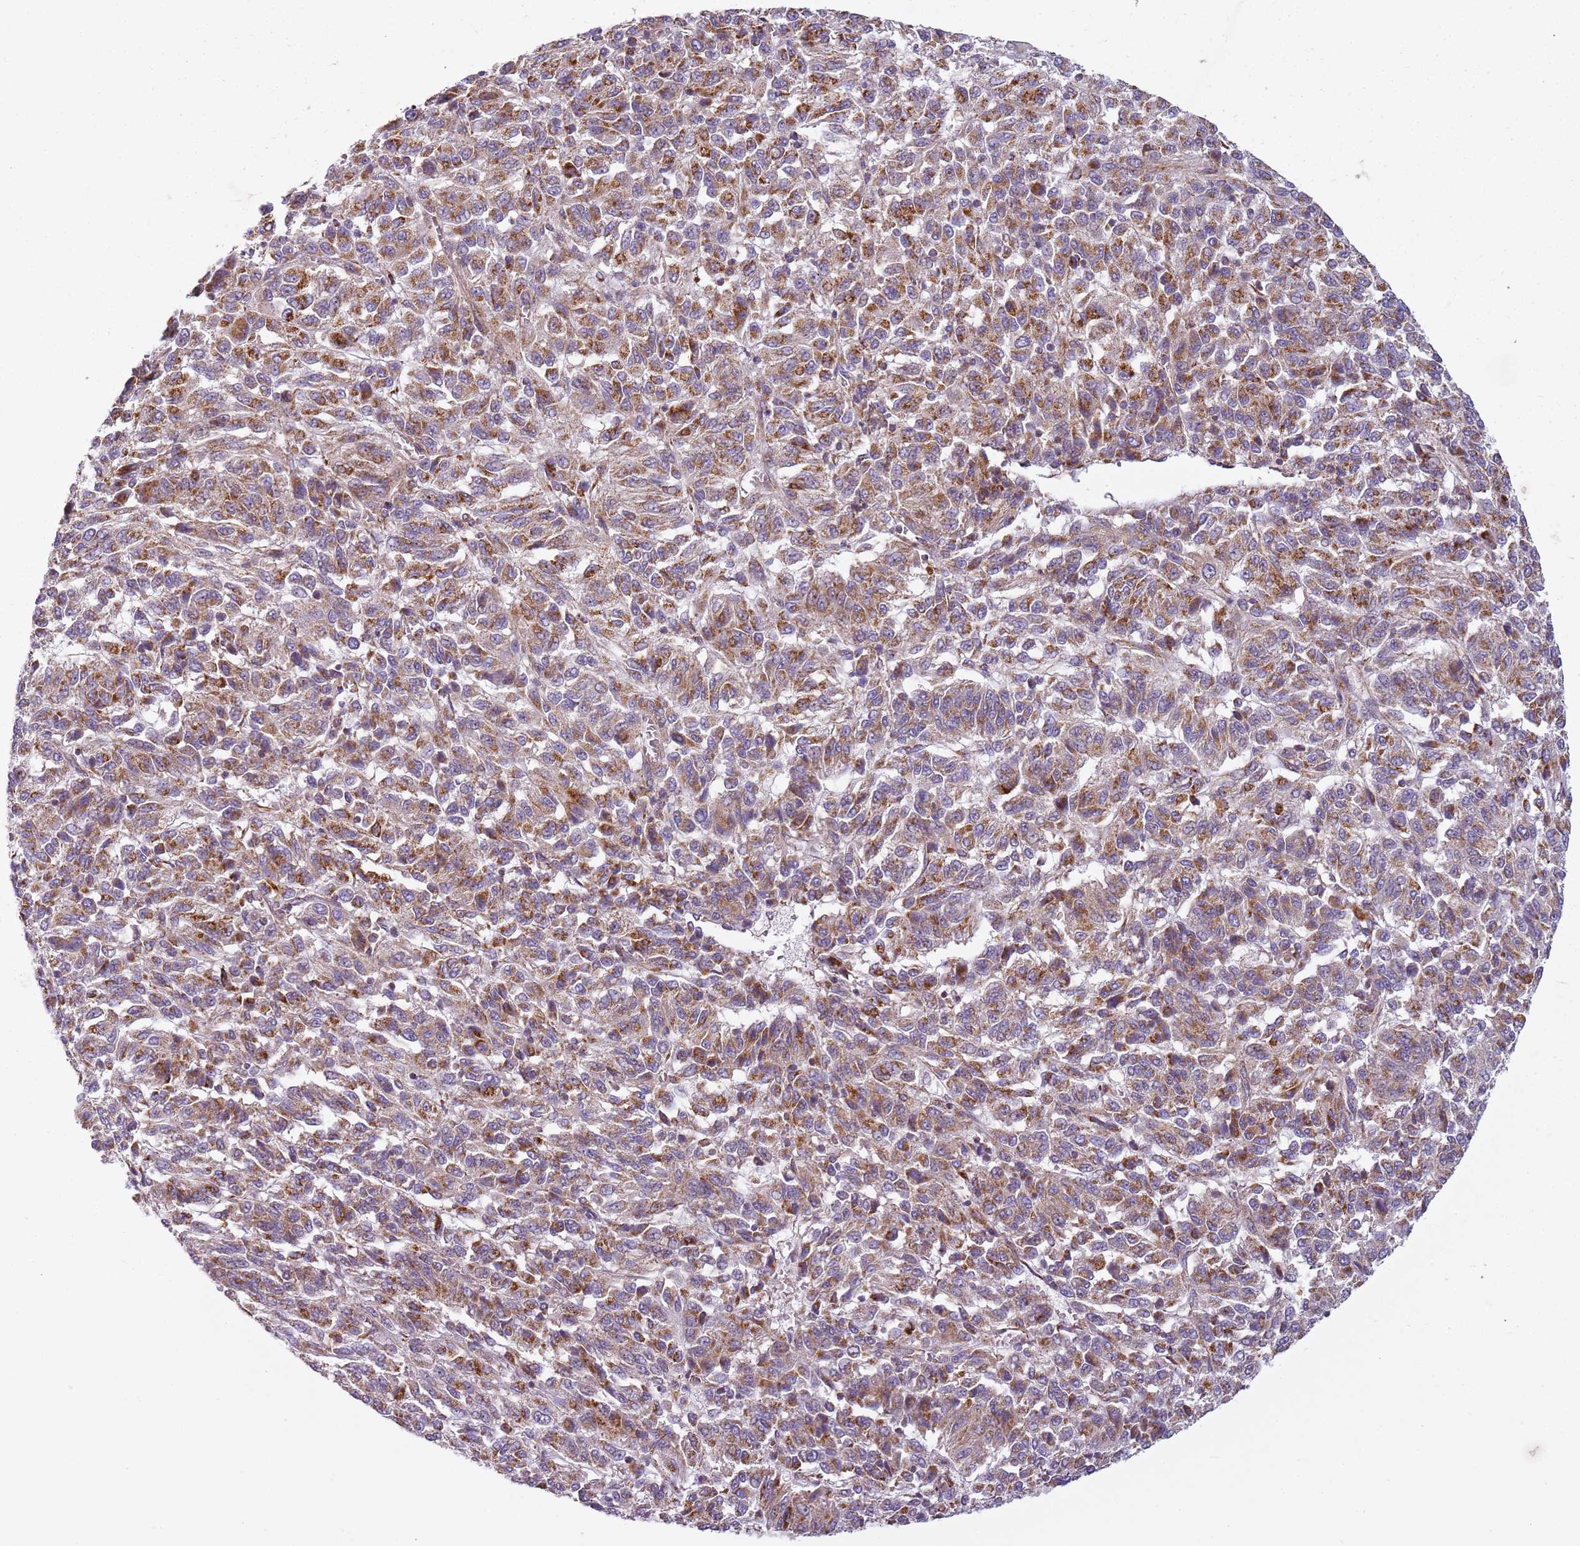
{"staining": {"intensity": "moderate", "quantity": ">75%", "location": "cytoplasmic/membranous"}, "tissue": "melanoma", "cell_type": "Tumor cells", "image_type": "cancer", "snomed": [{"axis": "morphology", "description": "Malignant melanoma, Metastatic site"}, {"axis": "topography", "description": "Lung"}], "caption": "Protein analysis of malignant melanoma (metastatic site) tissue demonstrates moderate cytoplasmic/membranous staining in about >75% of tumor cells. (DAB = brown stain, brightfield microscopy at high magnification).", "gene": "TMEM200C", "patient": {"sex": "male", "age": 64}}